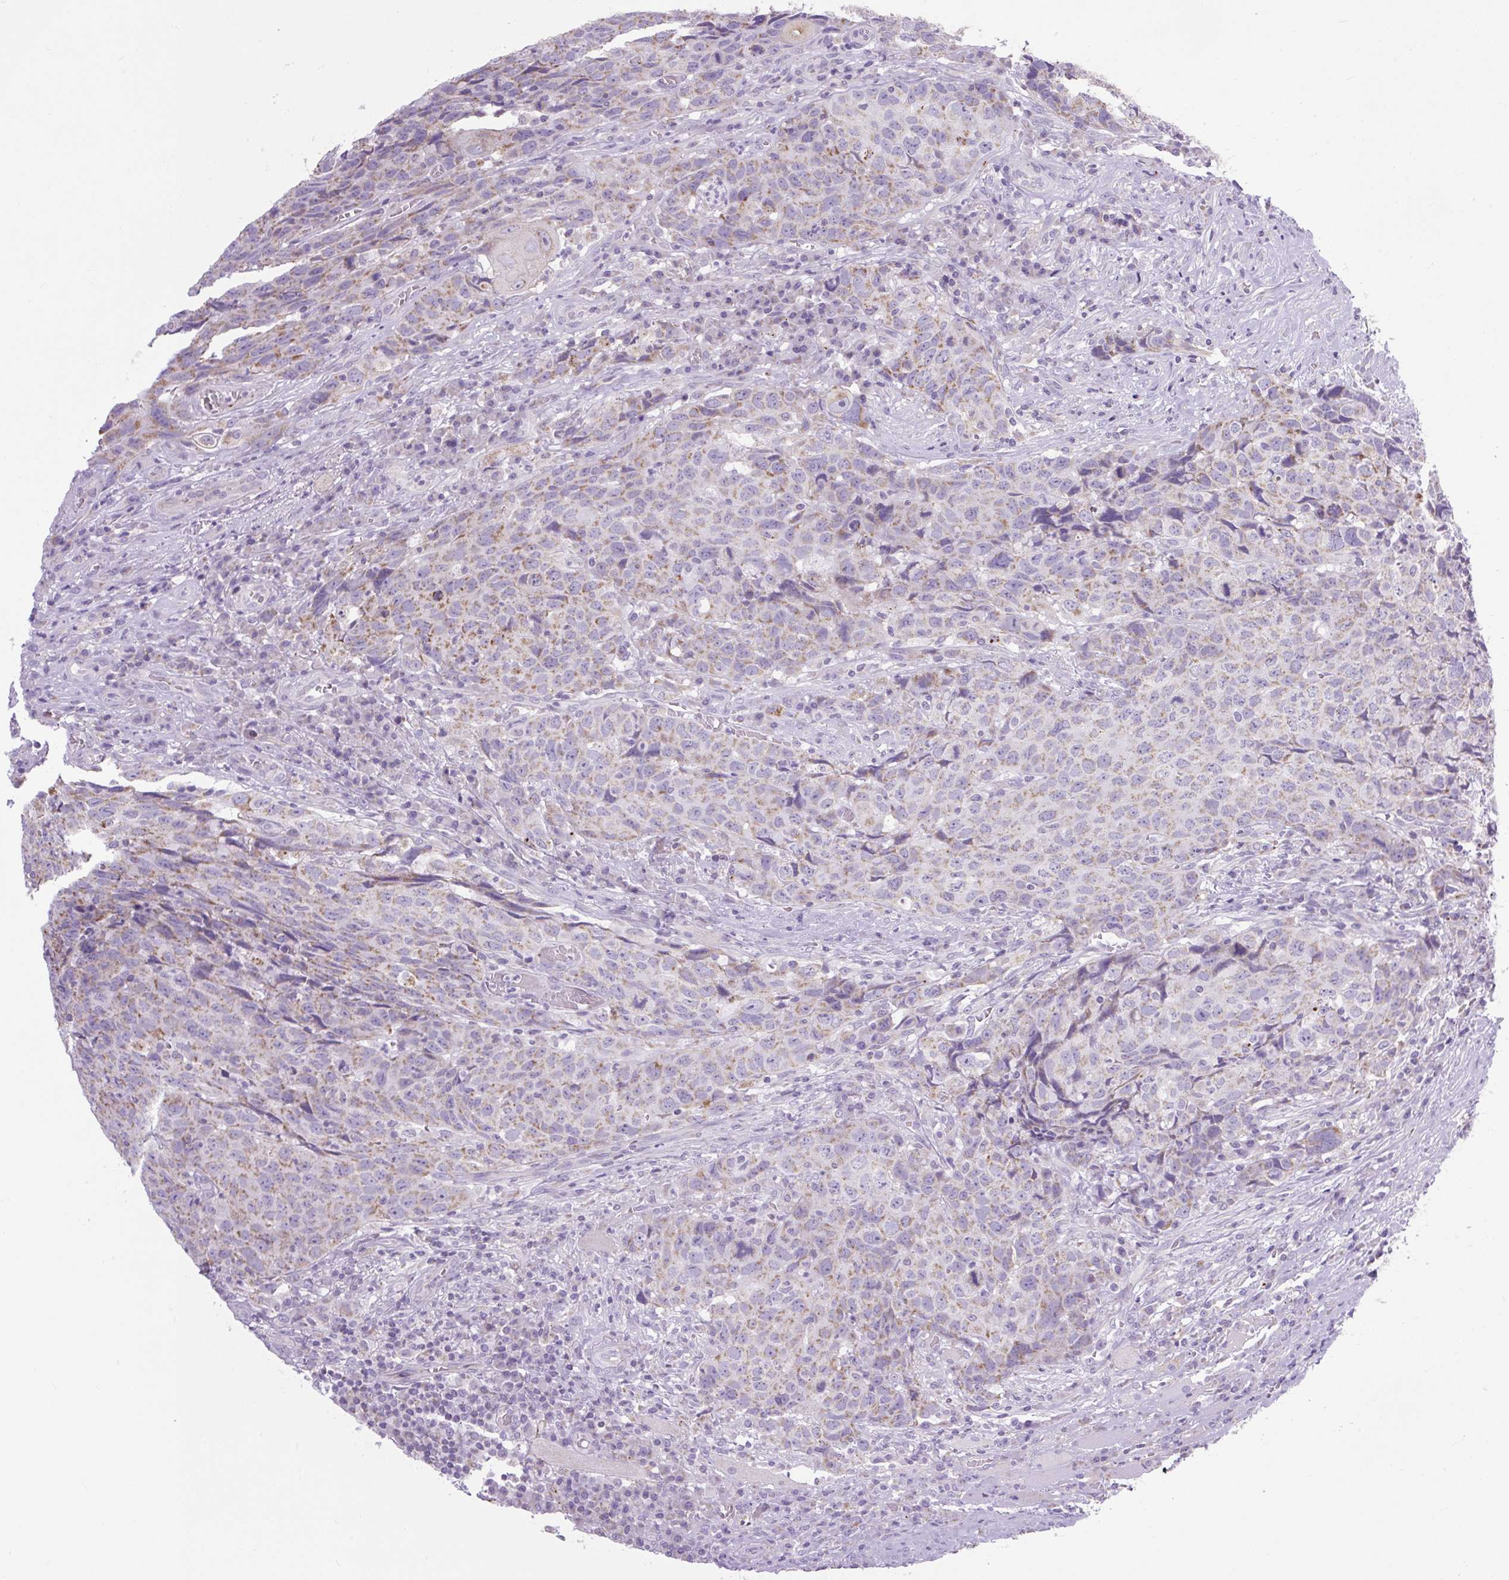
{"staining": {"intensity": "weak", "quantity": ">75%", "location": "cytoplasmic/membranous"}, "tissue": "head and neck cancer", "cell_type": "Tumor cells", "image_type": "cancer", "snomed": [{"axis": "morphology", "description": "Squamous cell carcinoma, NOS"}, {"axis": "topography", "description": "Head-Neck"}], "caption": "Immunohistochemistry (IHC) staining of squamous cell carcinoma (head and neck), which displays low levels of weak cytoplasmic/membranous staining in about >75% of tumor cells indicating weak cytoplasmic/membranous protein staining. The staining was performed using DAB (3,3'-diaminobenzidine) (brown) for protein detection and nuclei were counterstained in hematoxylin (blue).", "gene": "RNASE10", "patient": {"sex": "male", "age": 66}}